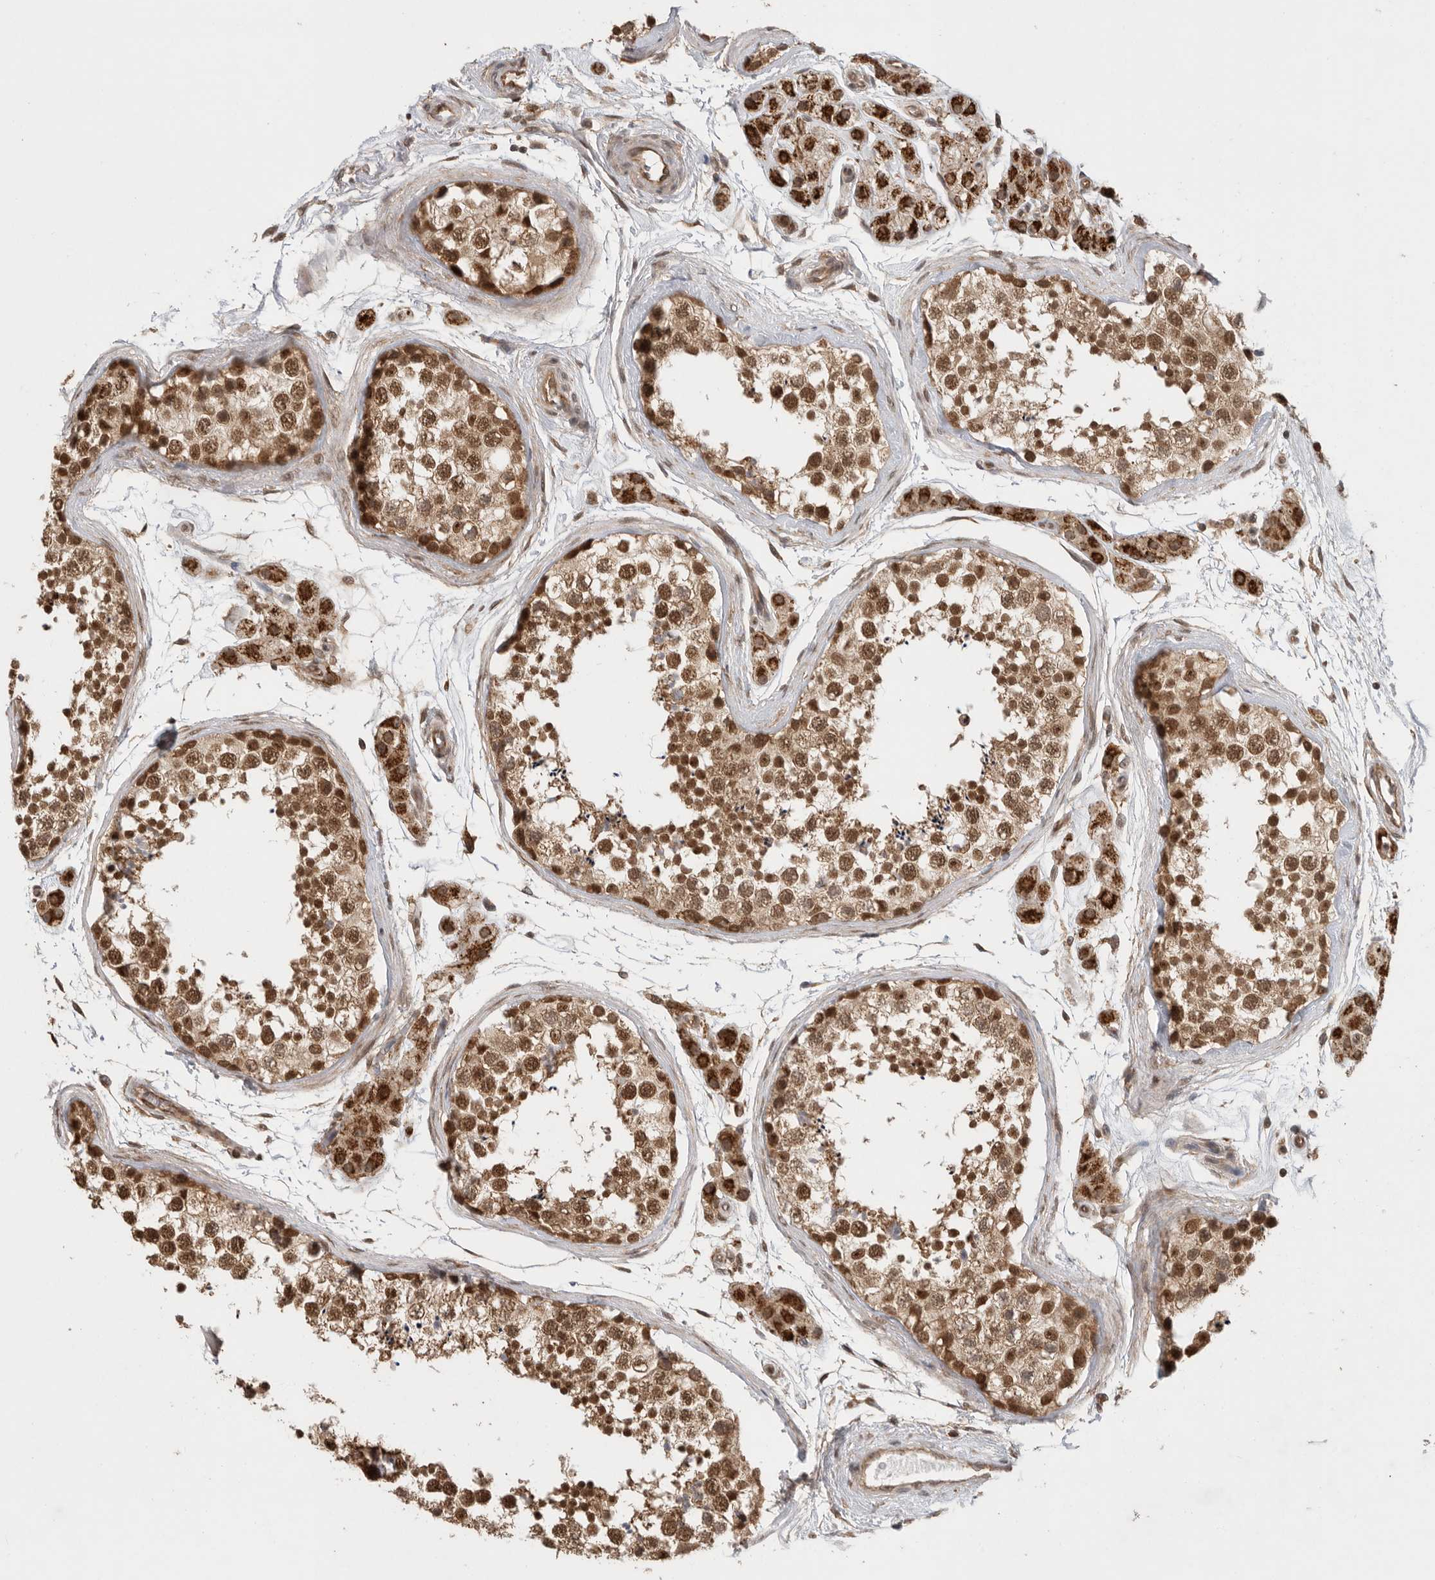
{"staining": {"intensity": "strong", "quantity": ">75%", "location": "cytoplasmic/membranous,nuclear"}, "tissue": "testis", "cell_type": "Cells in seminiferous ducts", "image_type": "normal", "snomed": [{"axis": "morphology", "description": "Normal tissue, NOS"}, {"axis": "topography", "description": "Testis"}], "caption": "Cells in seminiferous ducts demonstrate strong cytoplasmic/membranous,nuclear staining in about >75% of cells in normal testis. The staining is performed using DAB brown chromogen to label protein expression. The nuclei are counter-stained blue using hematoxylin.", "gene": "VPS50", "patient": {"sex": "male", "age": 56}}